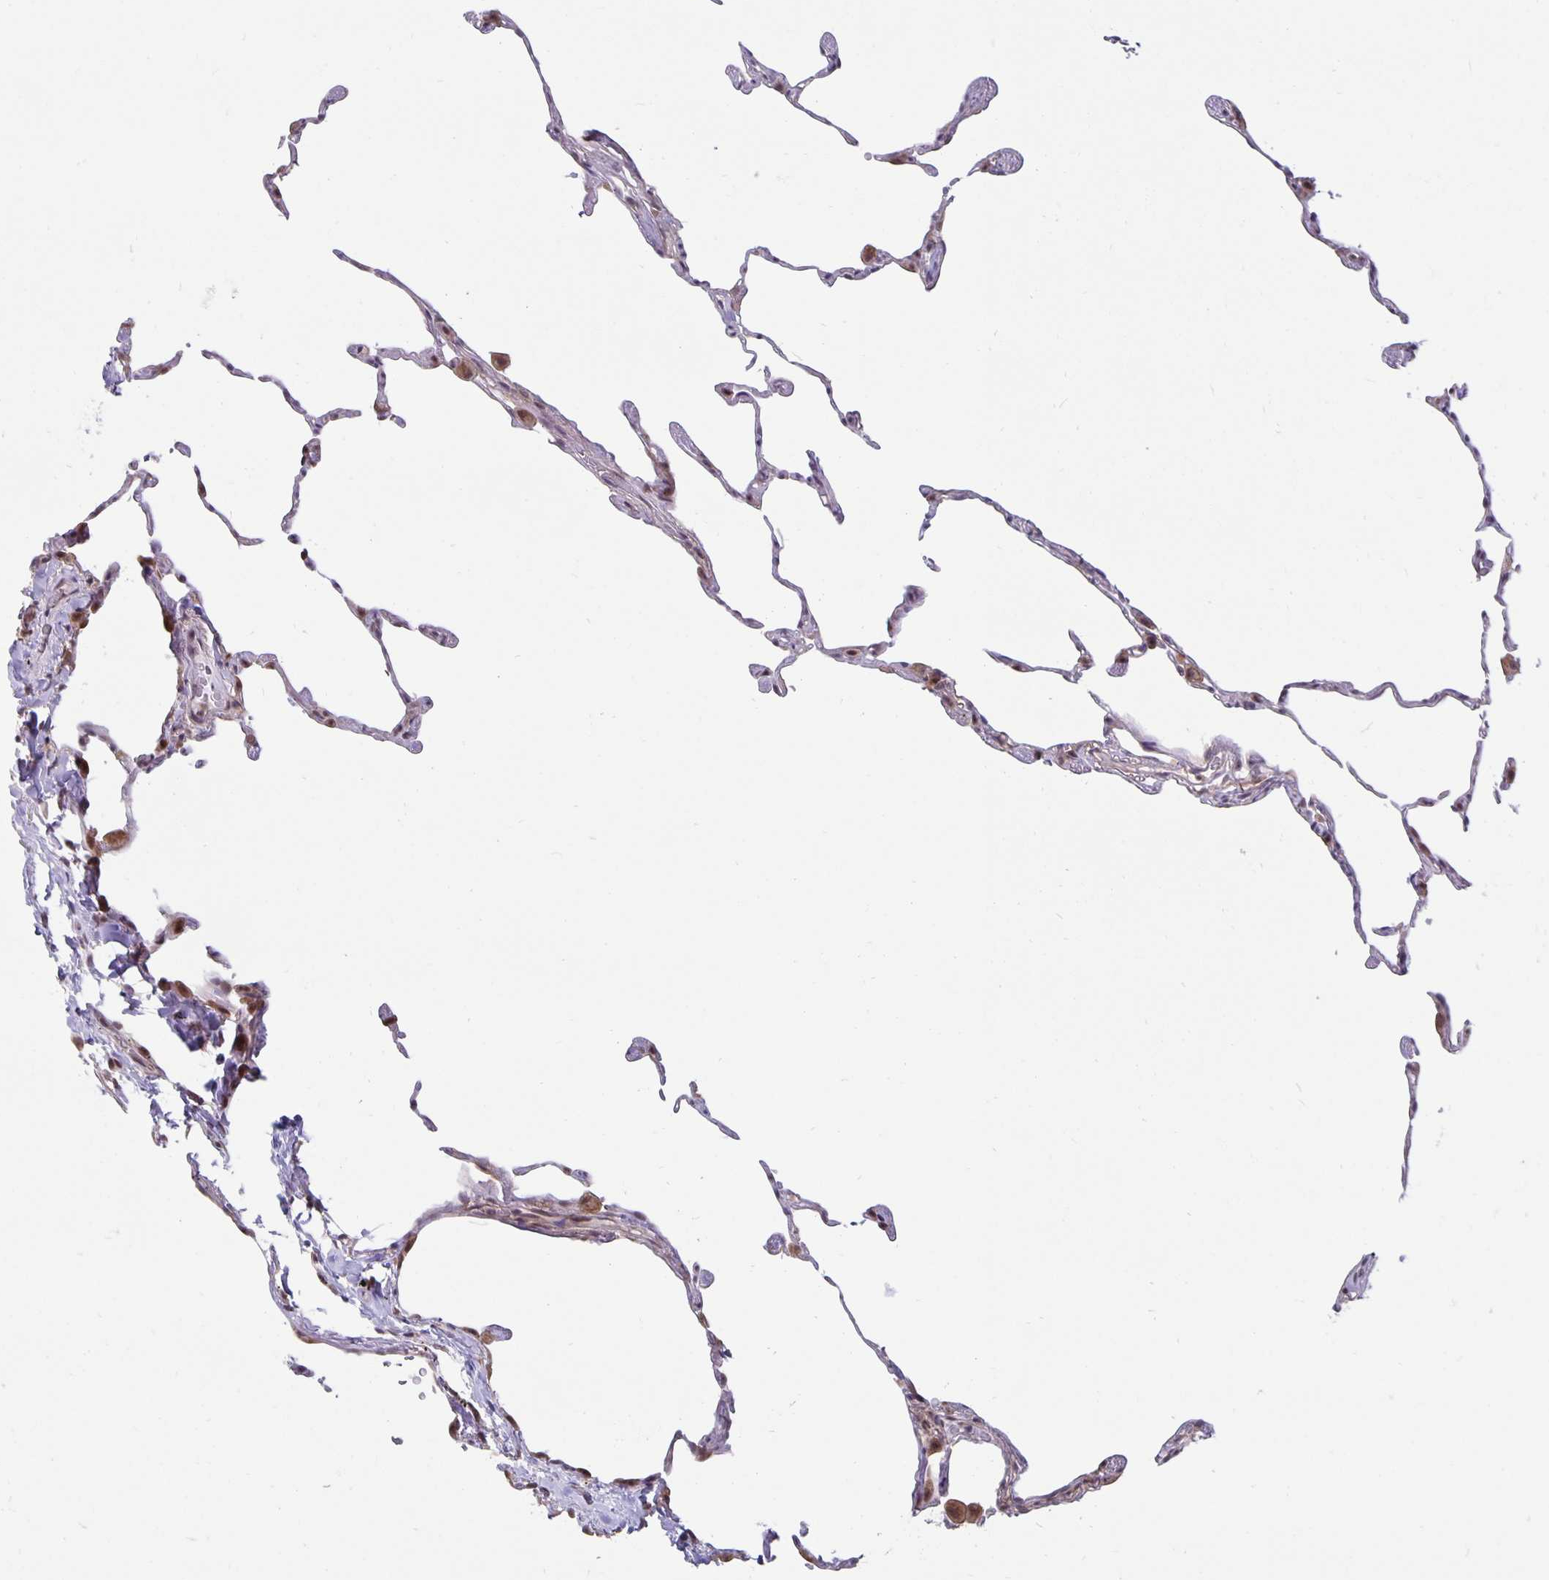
{"staining": {"intensity": "weak", "quantity": "25%-75%", "location": "cytoplasmic/membranous,nuclear"}, "tissue": "lung", "cell_type": "Alveolar cells", "image_type": "normal", "snomed": [{"axis": "morphology", "description": "Normal tissue, NOS"}, {"axis": "topography", "description": "Lung"}], "caption": "A brown stain shows weak cytoplasmic/membranous,nuclear positivity of a protein in alveolar cells of normal lung. Nuclei are stained in blue.", "gene": "EXOC6B", "patient": {"sex": "female", "age": 57}}